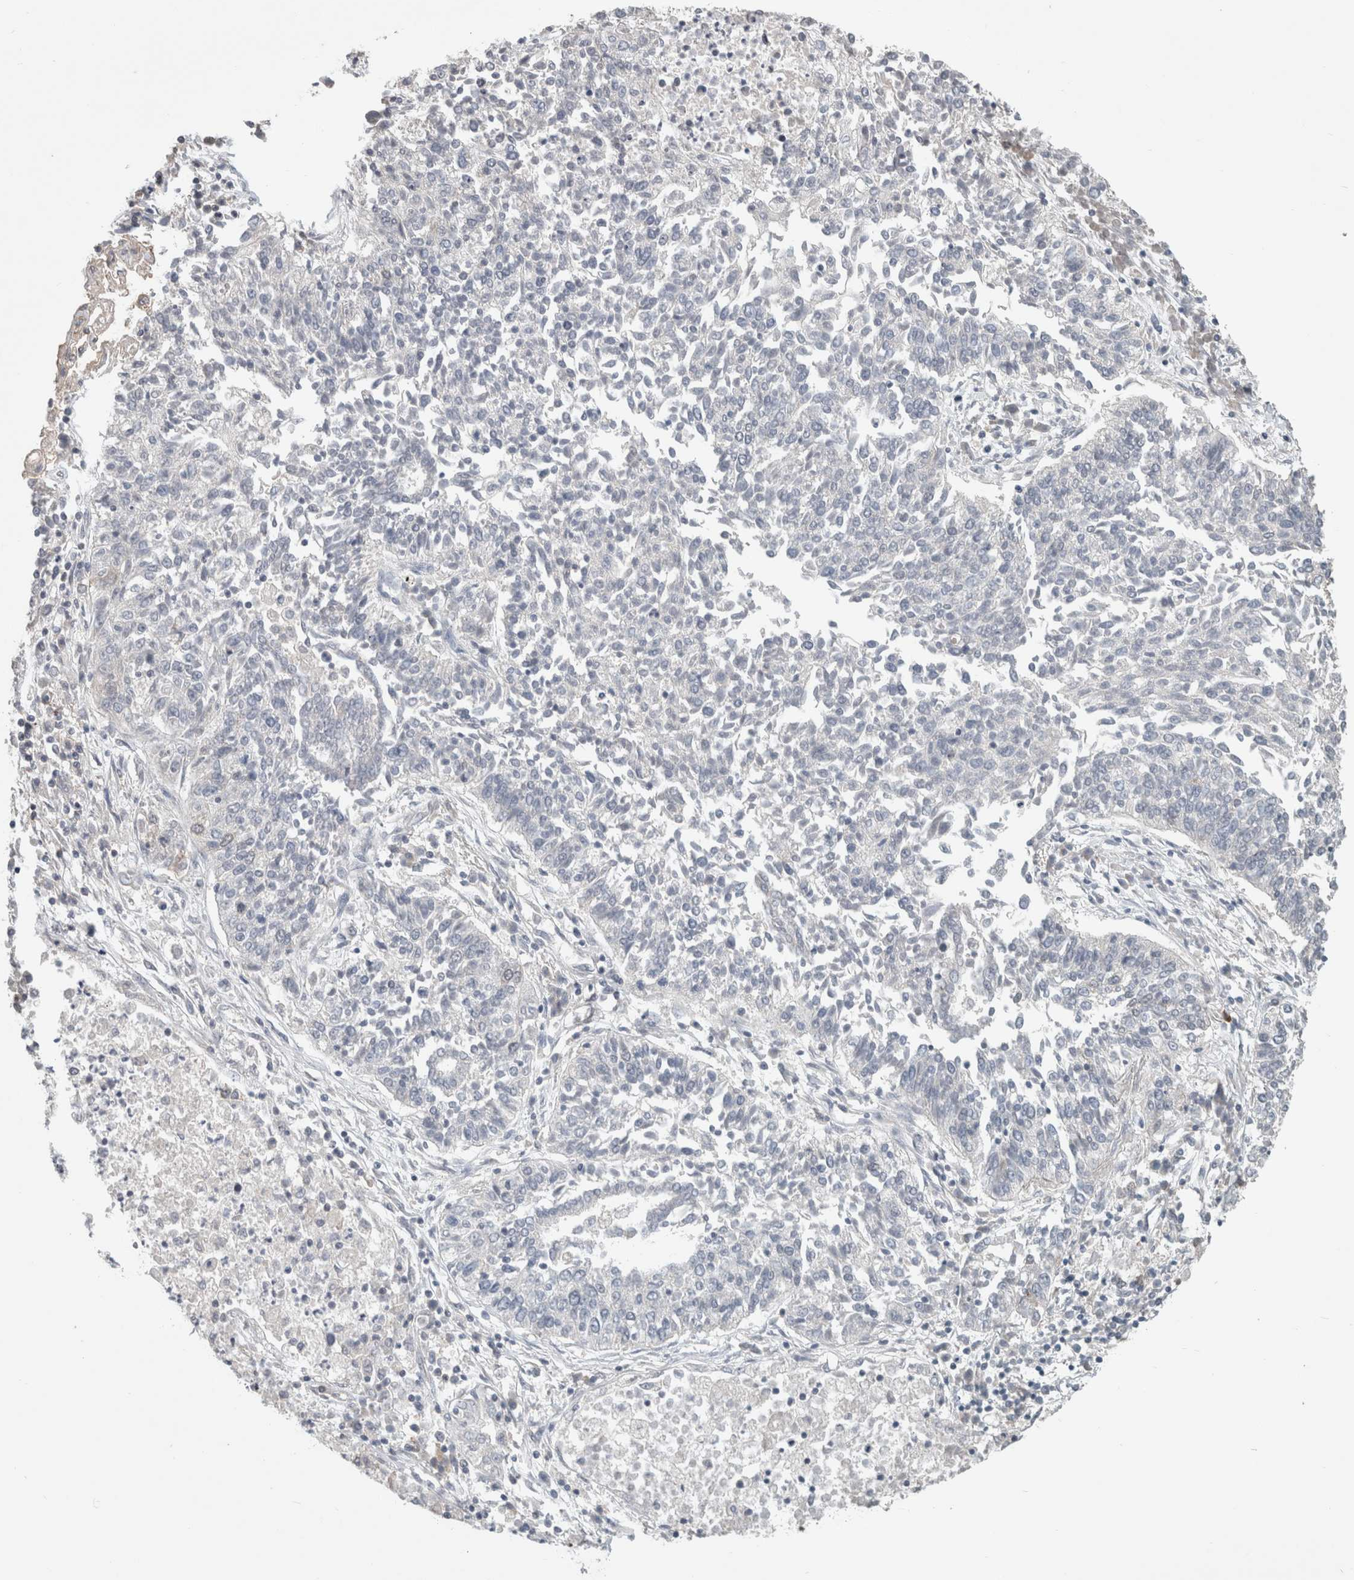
{"staining": {"intensity": "negative", "quantity": "none", "location": "none"}, "tissue": "lung cancer", "cell_type": "Tumor cells", "image_type": "cancer", "snomed": [{"axis": "morphology", "description": "Normal tissue, NOS"}, {"axis": "morphology", "description": "Squamous cell carcinoma, NOS"}, {"axis": "topography", "description": "Lymph node"}, {"axis": "topography", "description": "Cartilage tissue"}, {"axis": "topography", "description": "Bronchus"}, {"axis": "topography", "description": "Lung"}, {"axis": "topography", "description": "Peripheral nerve tissue"}], "caption": "Protein analysis of lung squamous cell carcinoma displays no significant expression in tumor cells.", "gene": "RASAL2", "patient": {"sex": "female", "age": 49}}